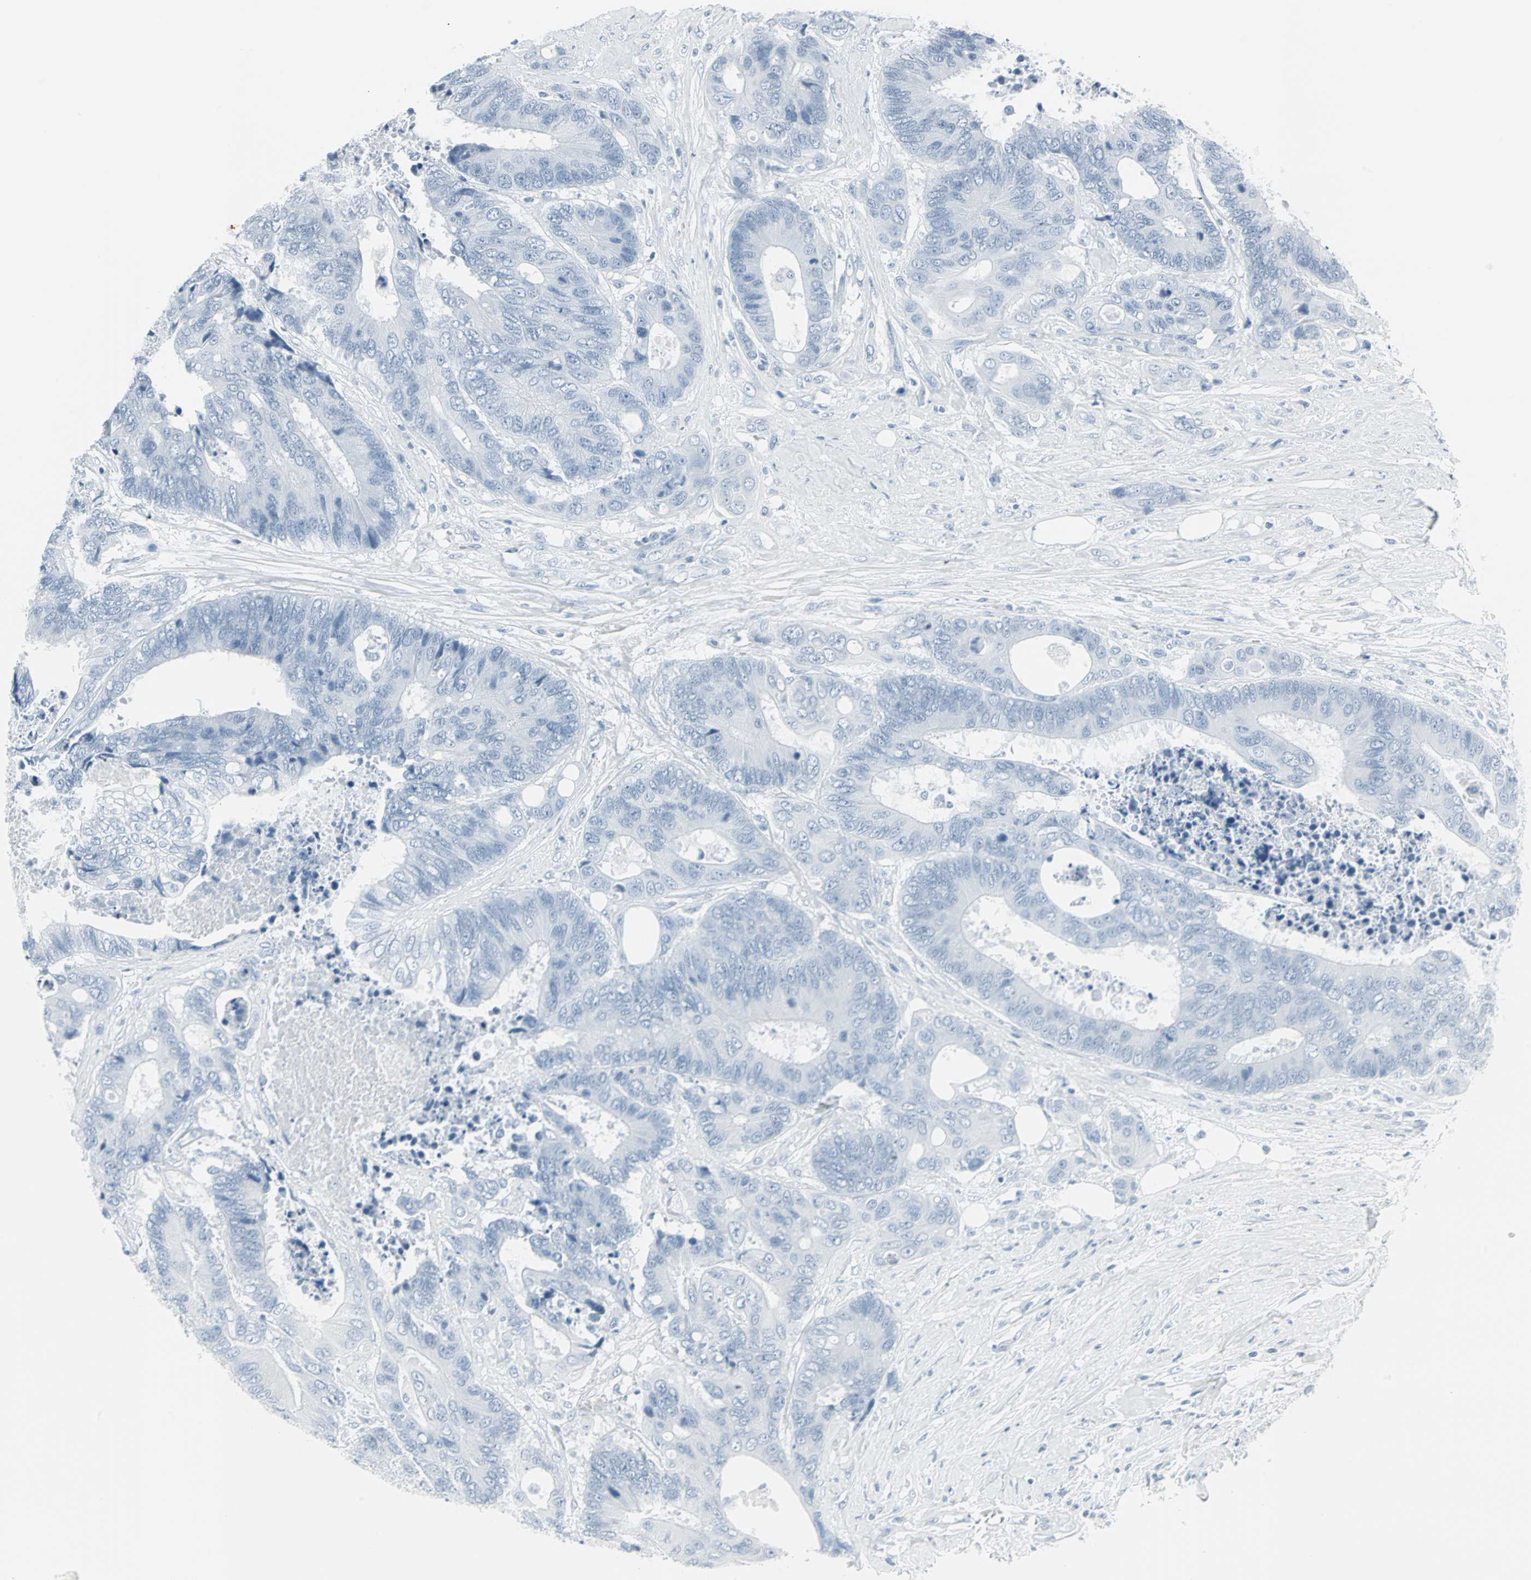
{"staining": {"intensity": "negative", "quantity": "none", "location": "none"}, "tissue": "colorectal cancer", "cell_type": "Tumor cells", "image_type": "cancer", "snomed": [{"axis": "morphology", "description": "Adenocarcinoma, NOS"}, {"axis": "topography", "description": "Rectum"}], "caption": "A high-resolution photomicrograph shows immunohistochemistry staining of colorectal adenocarcinoma, which demonstrates no significant staining in tumor cells. The staining is performed using DAB brown chromogen with nuclei counter-stained in using hematoxylin.", "gene": "LANCL3", "patient": {"sex": "male", "age": 55}}